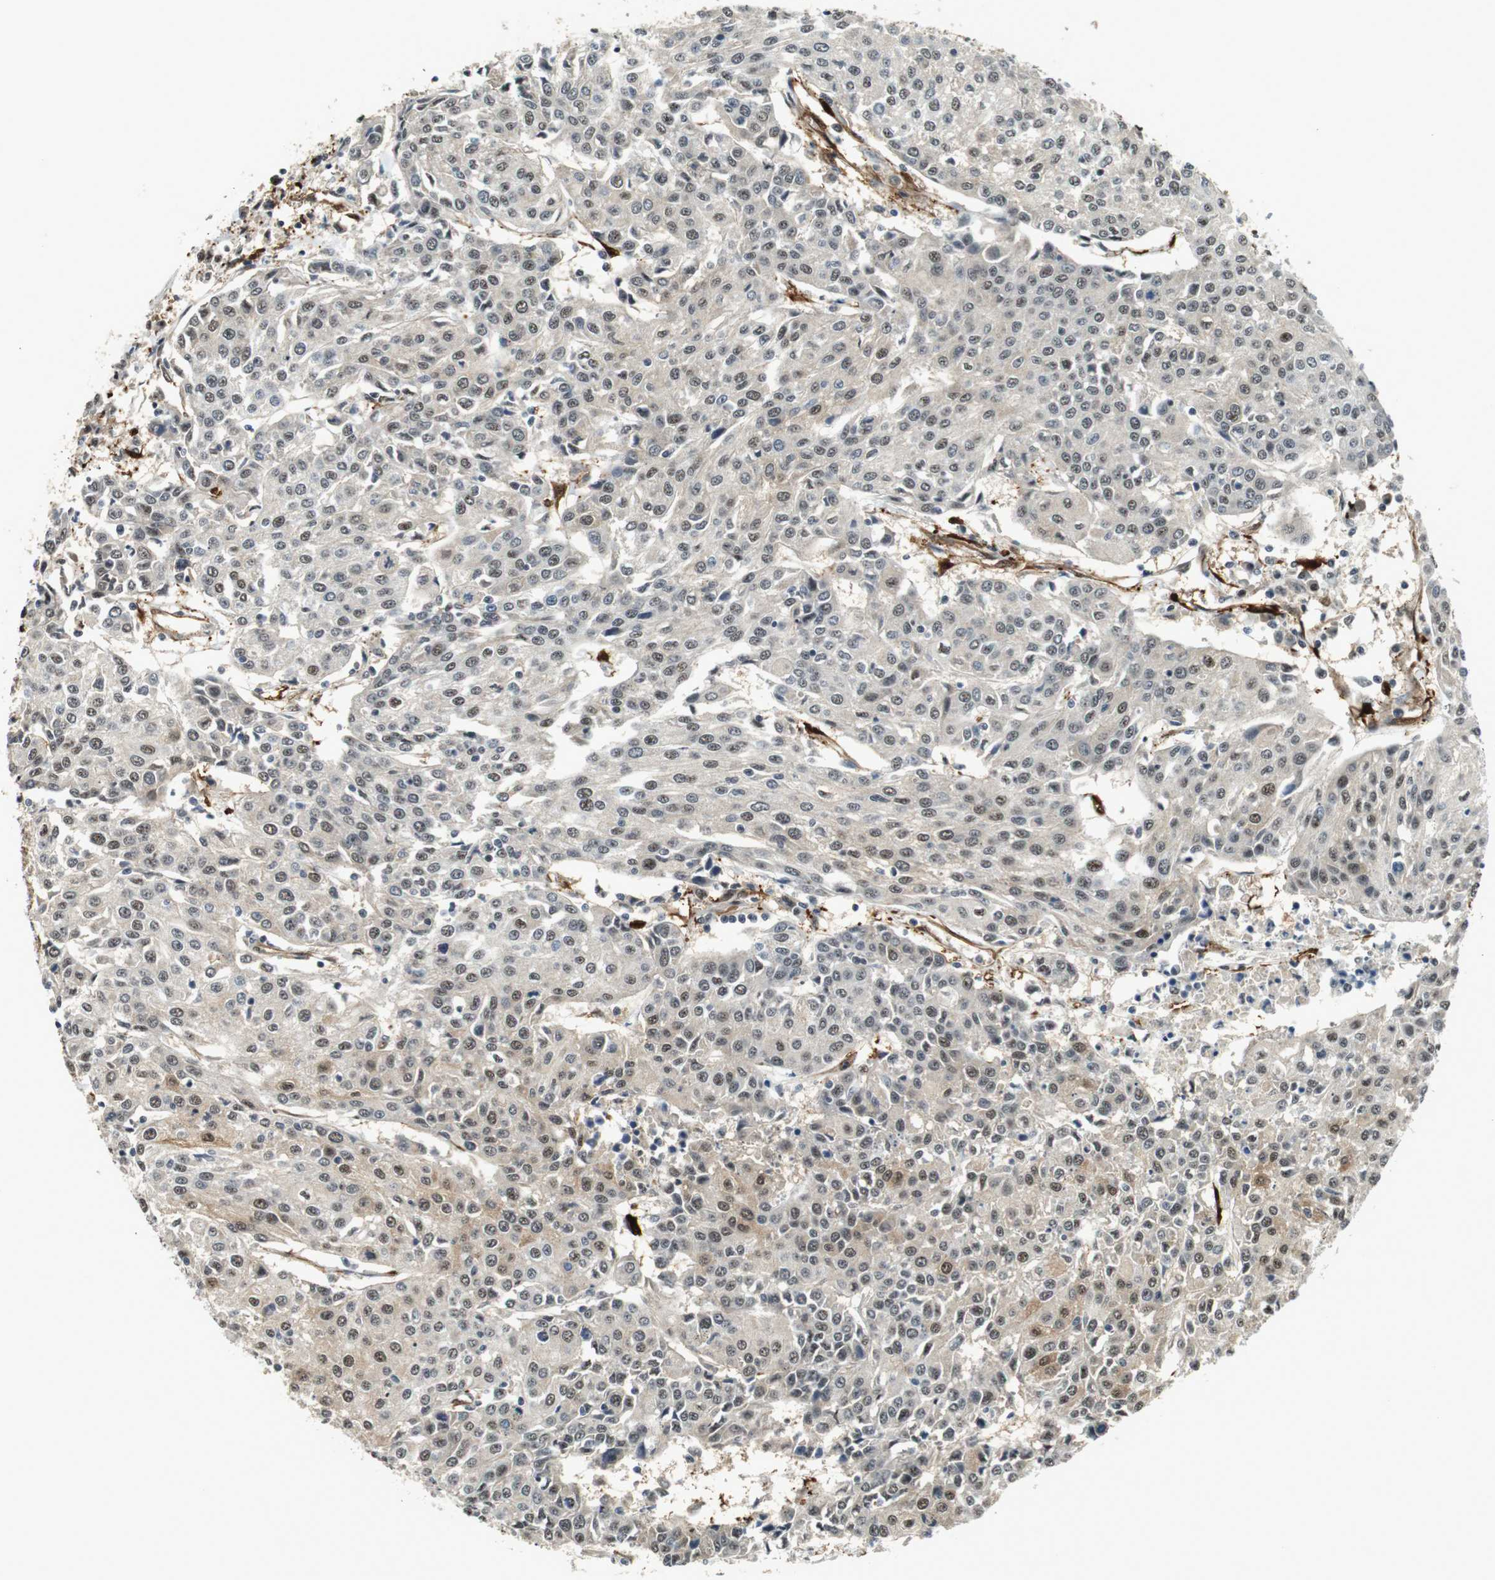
{"staining": {"intensity": "weak", "quantity": ">75%", "location": "cytoplasmic/membranous,nuclear"}, "tissue": "urothelial cancer", "cell_type": "Tumor cells", "image_type": "cancer", "snomed": [{"axis": "morphology", "description": "Urothelial carcinoma, High grade"}, {"axis": "topography", "description": "Urinary bladder"}], "caption": "DAB immunohistochemical staining of human urothelial cancer demonstrates weak cytoplasmic/membranous and nuclear protein positivity in about >75% of tumor cells. The protein is shown in brown color, while the nuclei are stained blue.", "gene": "LXN", "patient": {"sex": "female", "age": 85}}